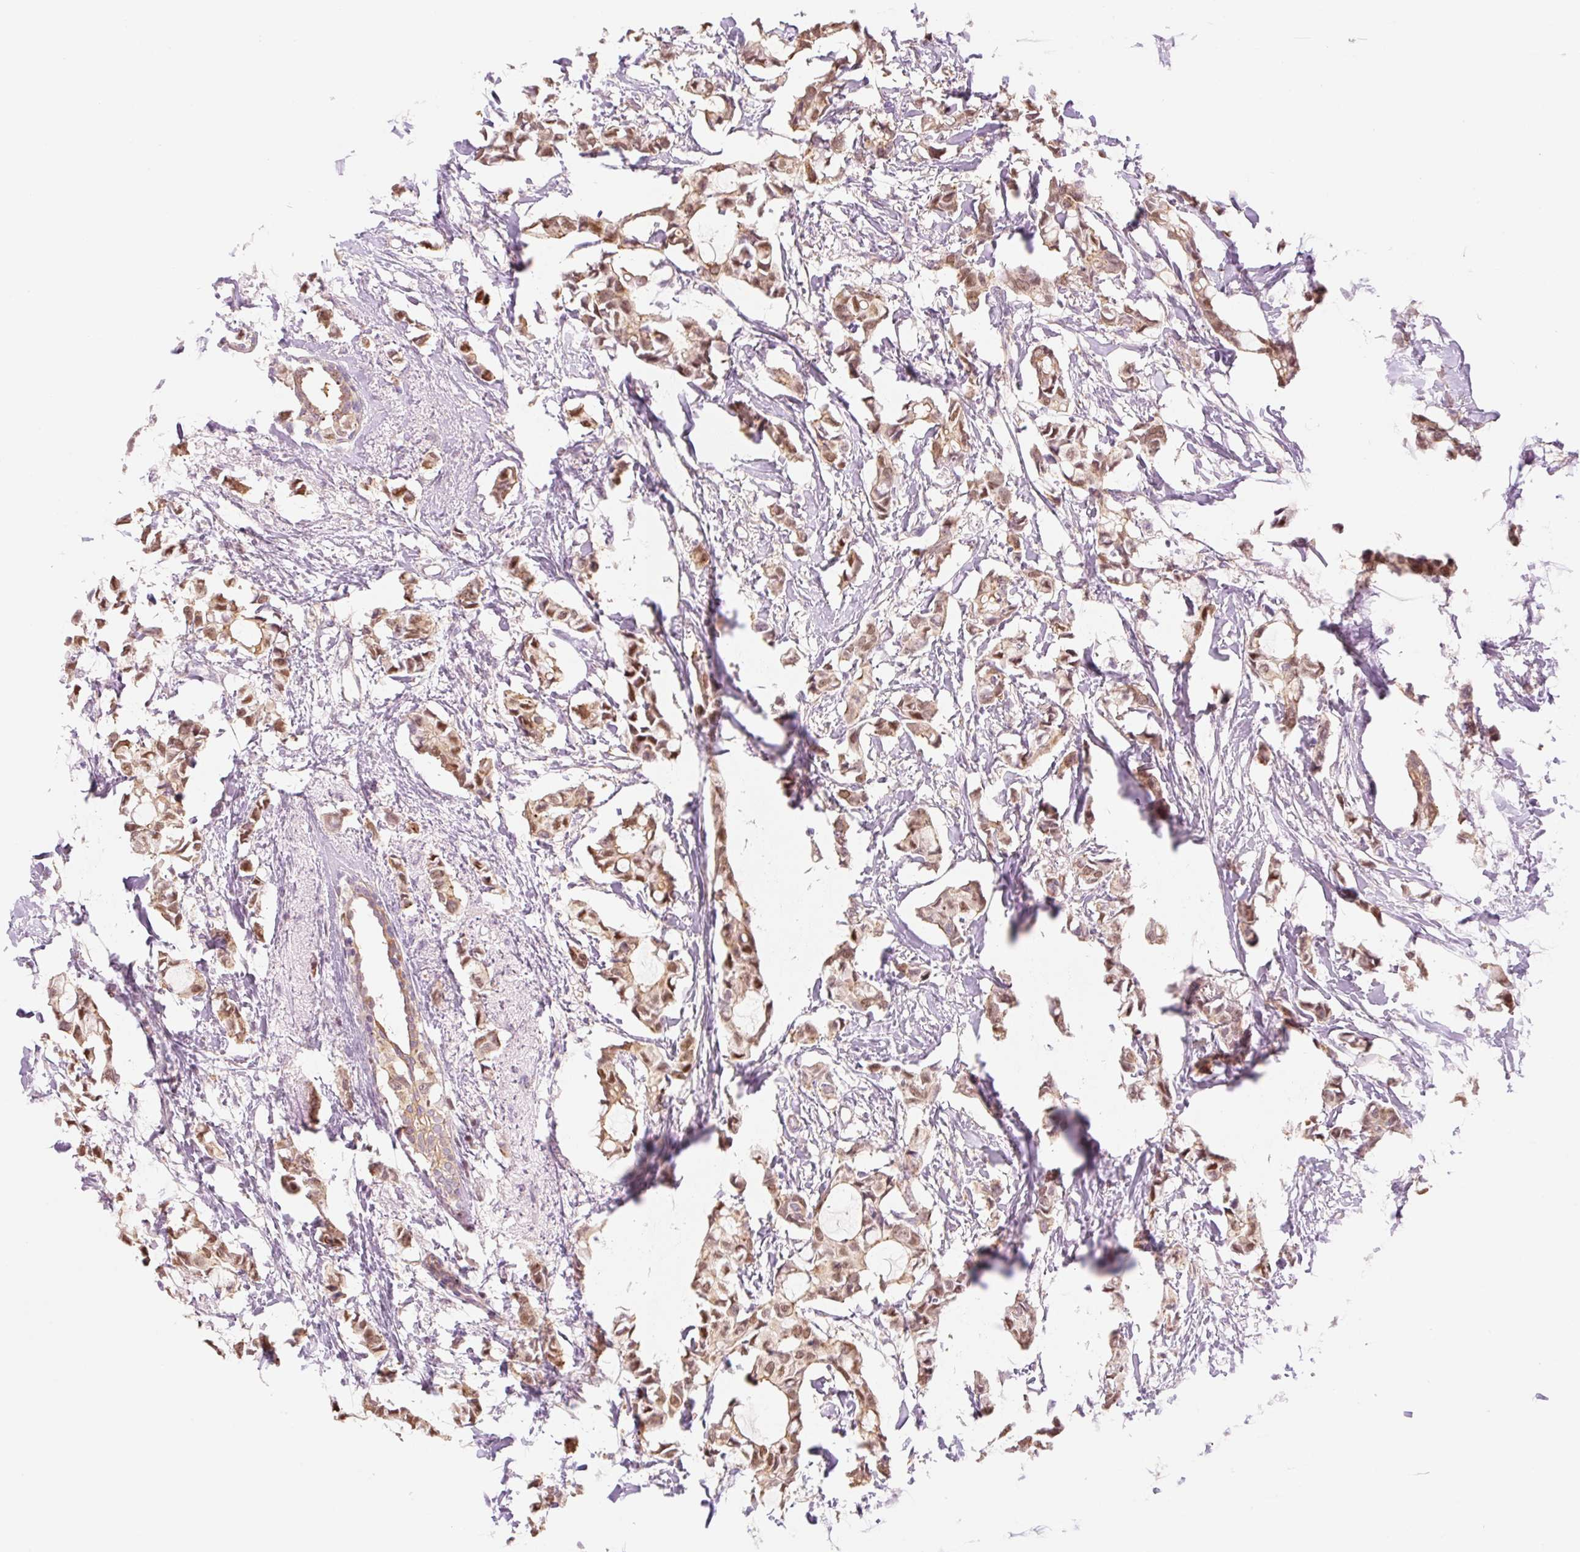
{"staining": {"intensity": "moderate", "quantity": ">75%", "location": "cytoplasmic/membranous,nuclear"}, "tissue": "breast cancer", "cell_type": "Tumor cells", "image_type": "cancer", "snomed": [{"axis": "morphology", "description": "Duct carcinoma"}, {"axis": "topography", "description": "Breast"}], "caption": "Immunohistochemical staining of breast cancer (intraductal carcinoma) displays moderate cytoplasmic/membranous and nuclear protein expression in approximately >75% of tumor cells. The staining was performed using DAB to visualize the protein expression in brown, while the nuclei were stained in blue with hematoxylin (Magnification: 20x).", "gene": "NLRP5", "patient": {"sex": "female", "age": 73}}